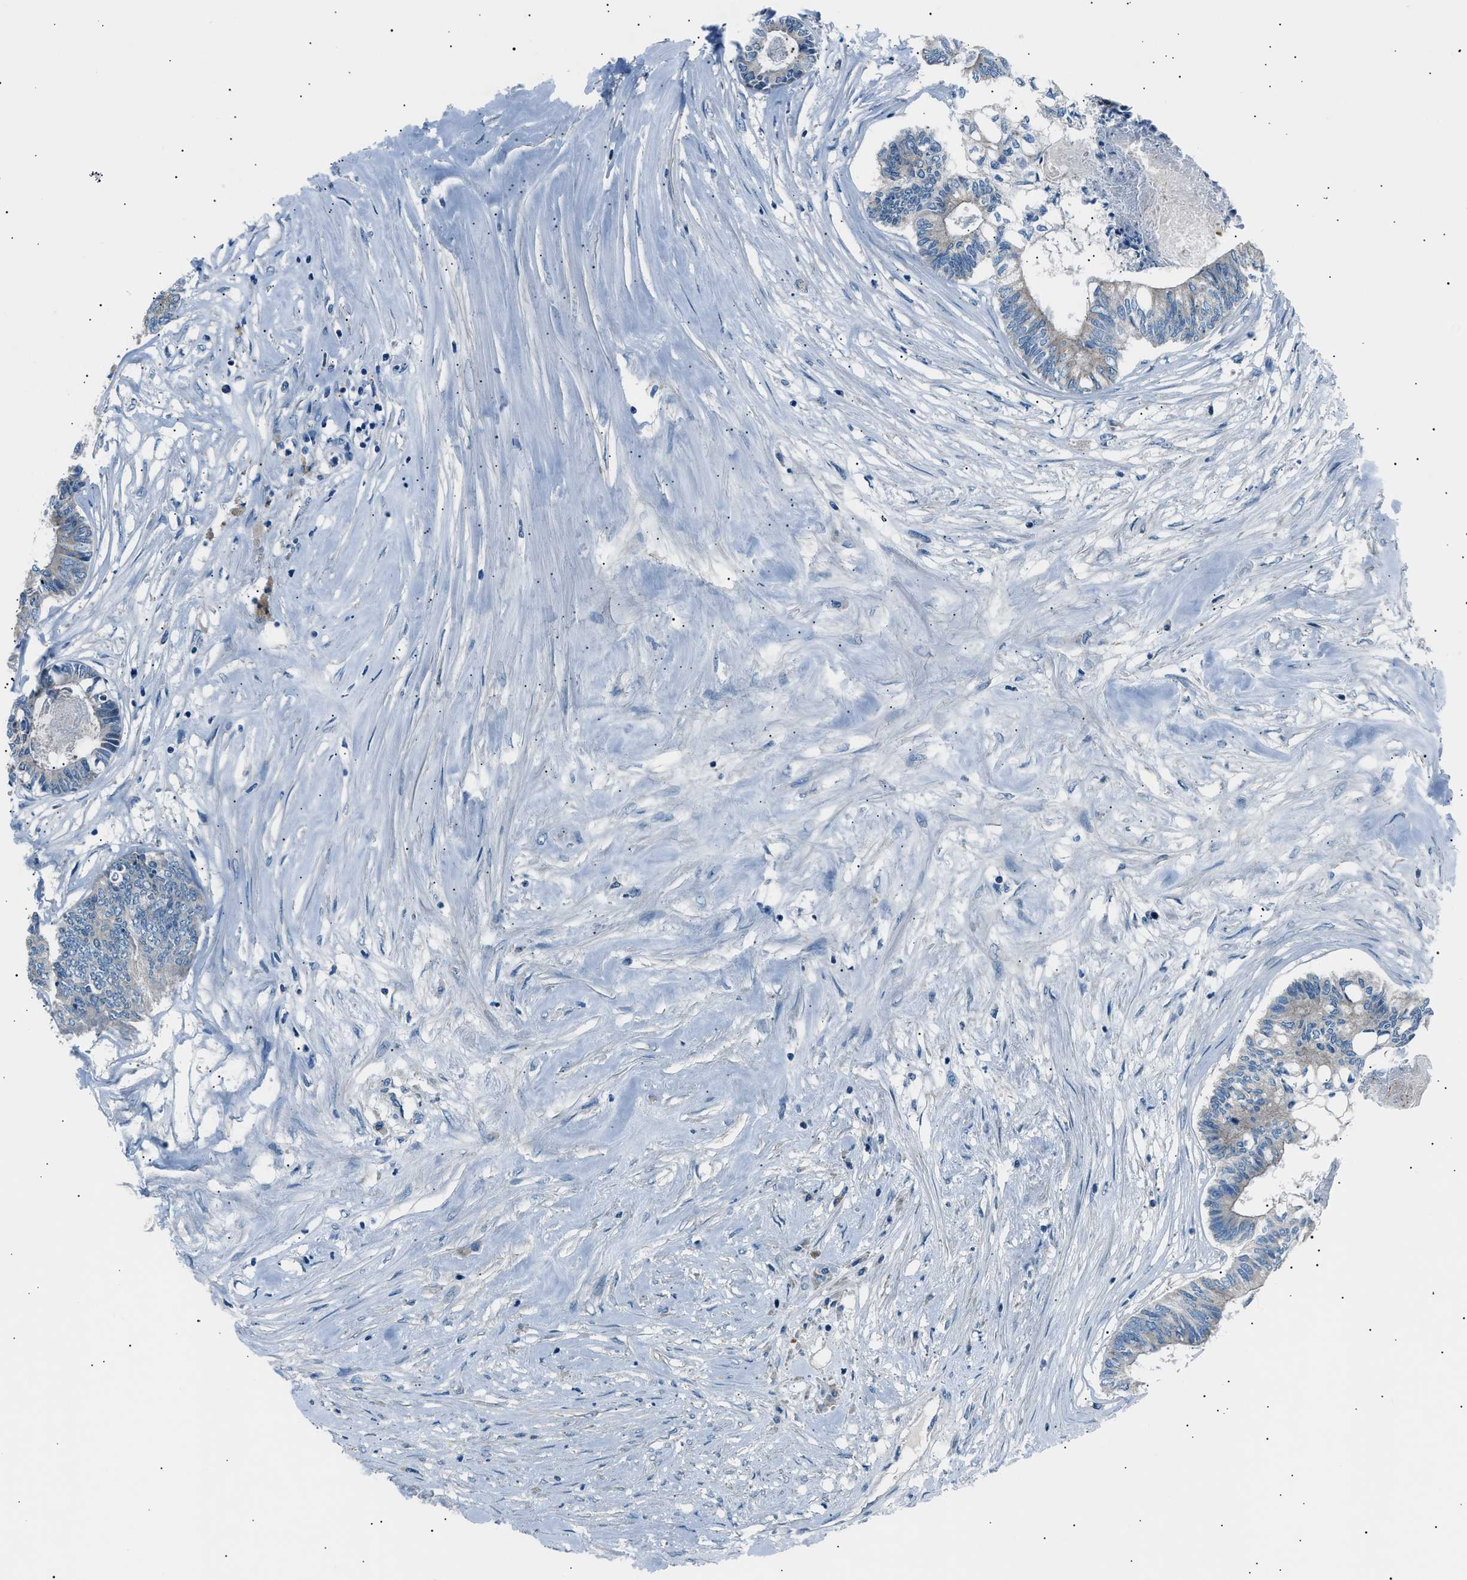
{"staining": {"intensity": "negative", "quantity": "none", "location": "none"}, "tissue": "colorectal cancer", "cell_type": "Tumor cells", "image_type": "cancer", "snomed": [{"axis": "morphology", "description": "Adenocarcinoma, NOS"}, {"axis": "topography", "description": "Rectum"}], "caption": "Human colorectal cancer stained for a protein using IHC reveals no expression in tumor cells.", "gene": "LRRC37B", "patient": {"sex": "male", "age": 63}}